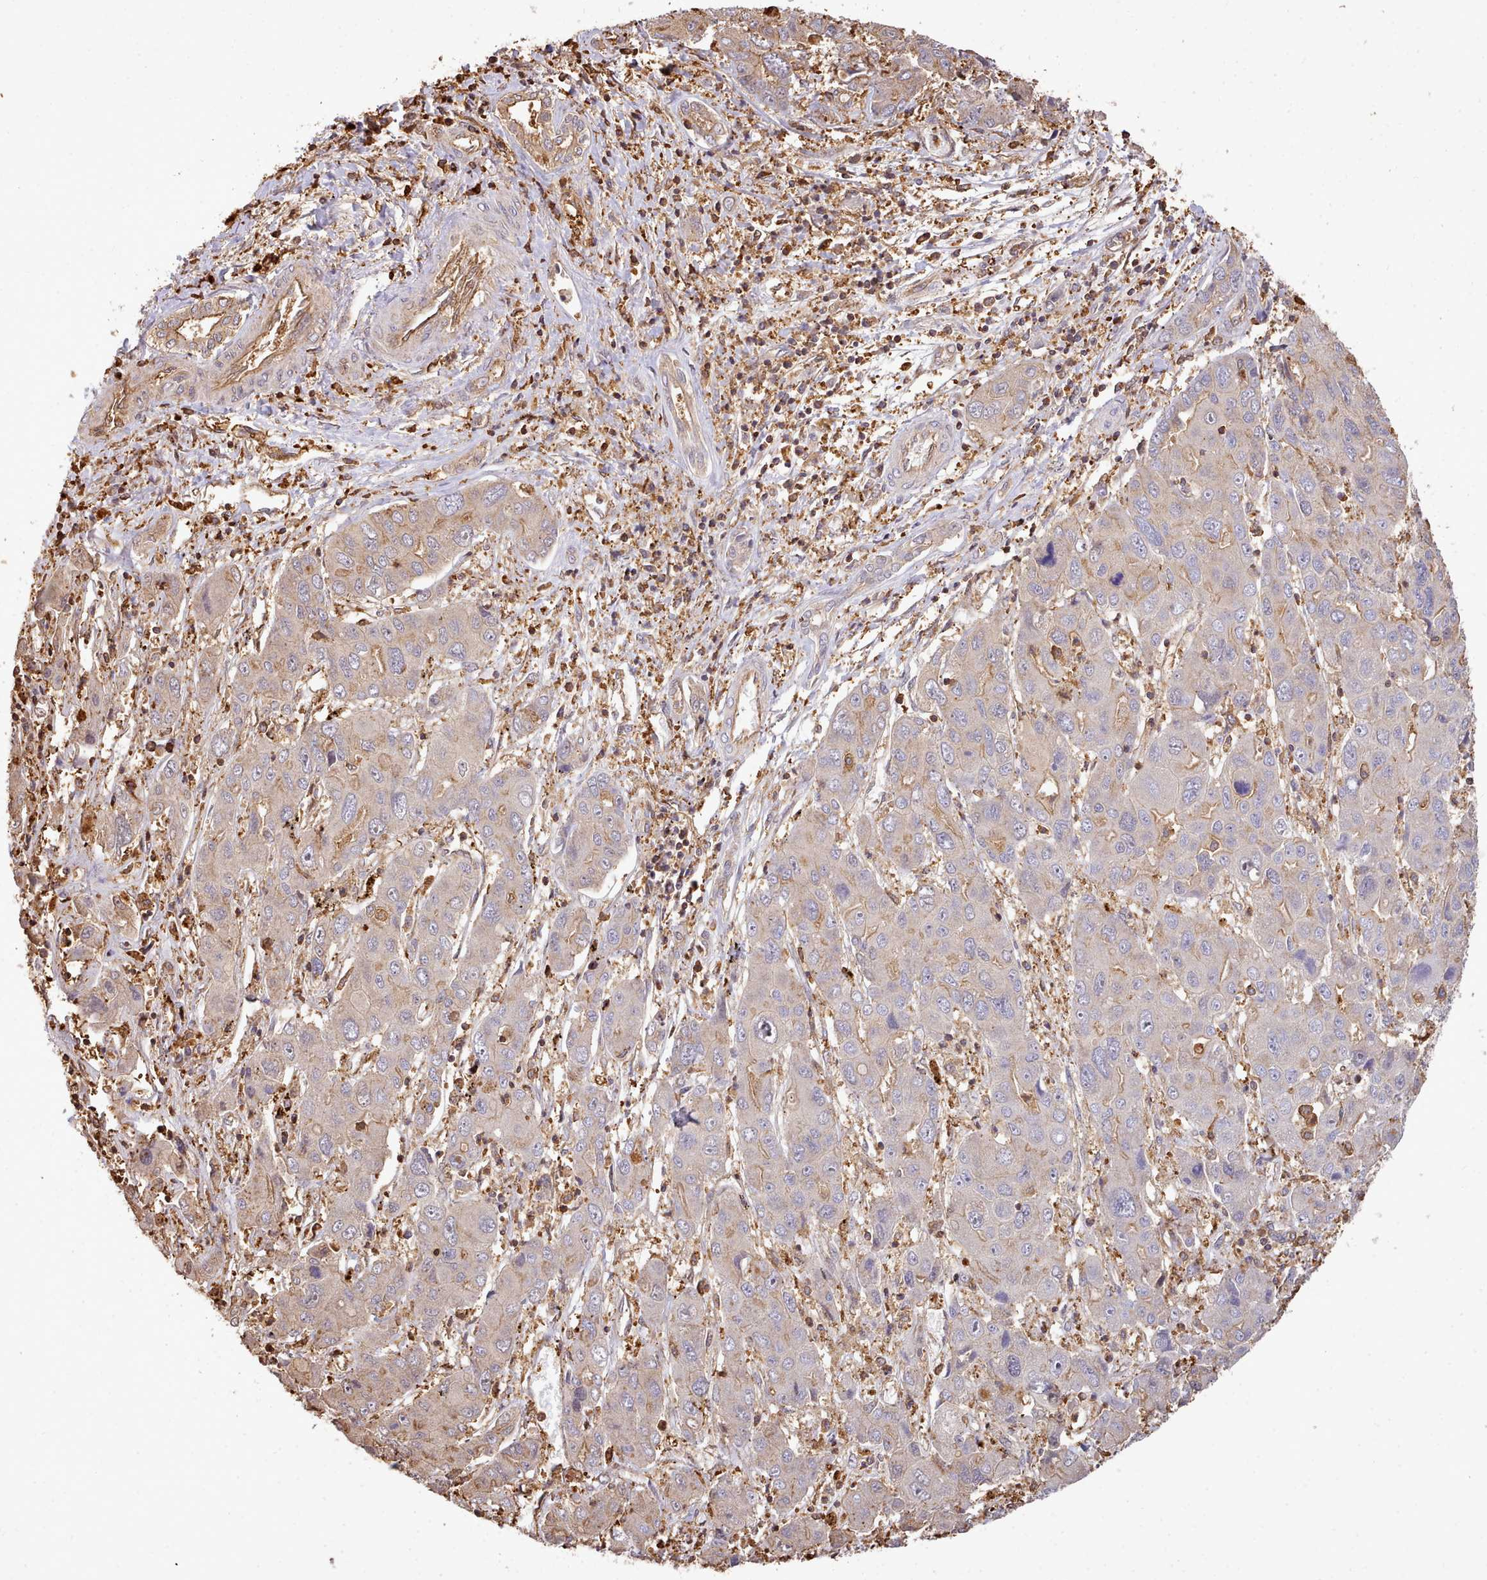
{"staining": {"intensity": "moderate", "quantity": "<25%", "location": "cytoplasmic/membranous"}, "tissue": "liver cancer", "cell_type": "Tumor cells", "image_type": "cancer", "snomed": [{"axis": "morphology", "description": "Cholangiocarcinoma"}, {"axis": "topography", "description": "Liver"}], "caption": "This photomicrograph displays immunohistochemistry (IHC) staining of human cholangiocarcinoma (liver), with low moderate cytoplasmic/membranous staining in approximately <25% of tumor cells.", "gene": "CAPZA1", "patient": {"sex": "male", "age": 67}}